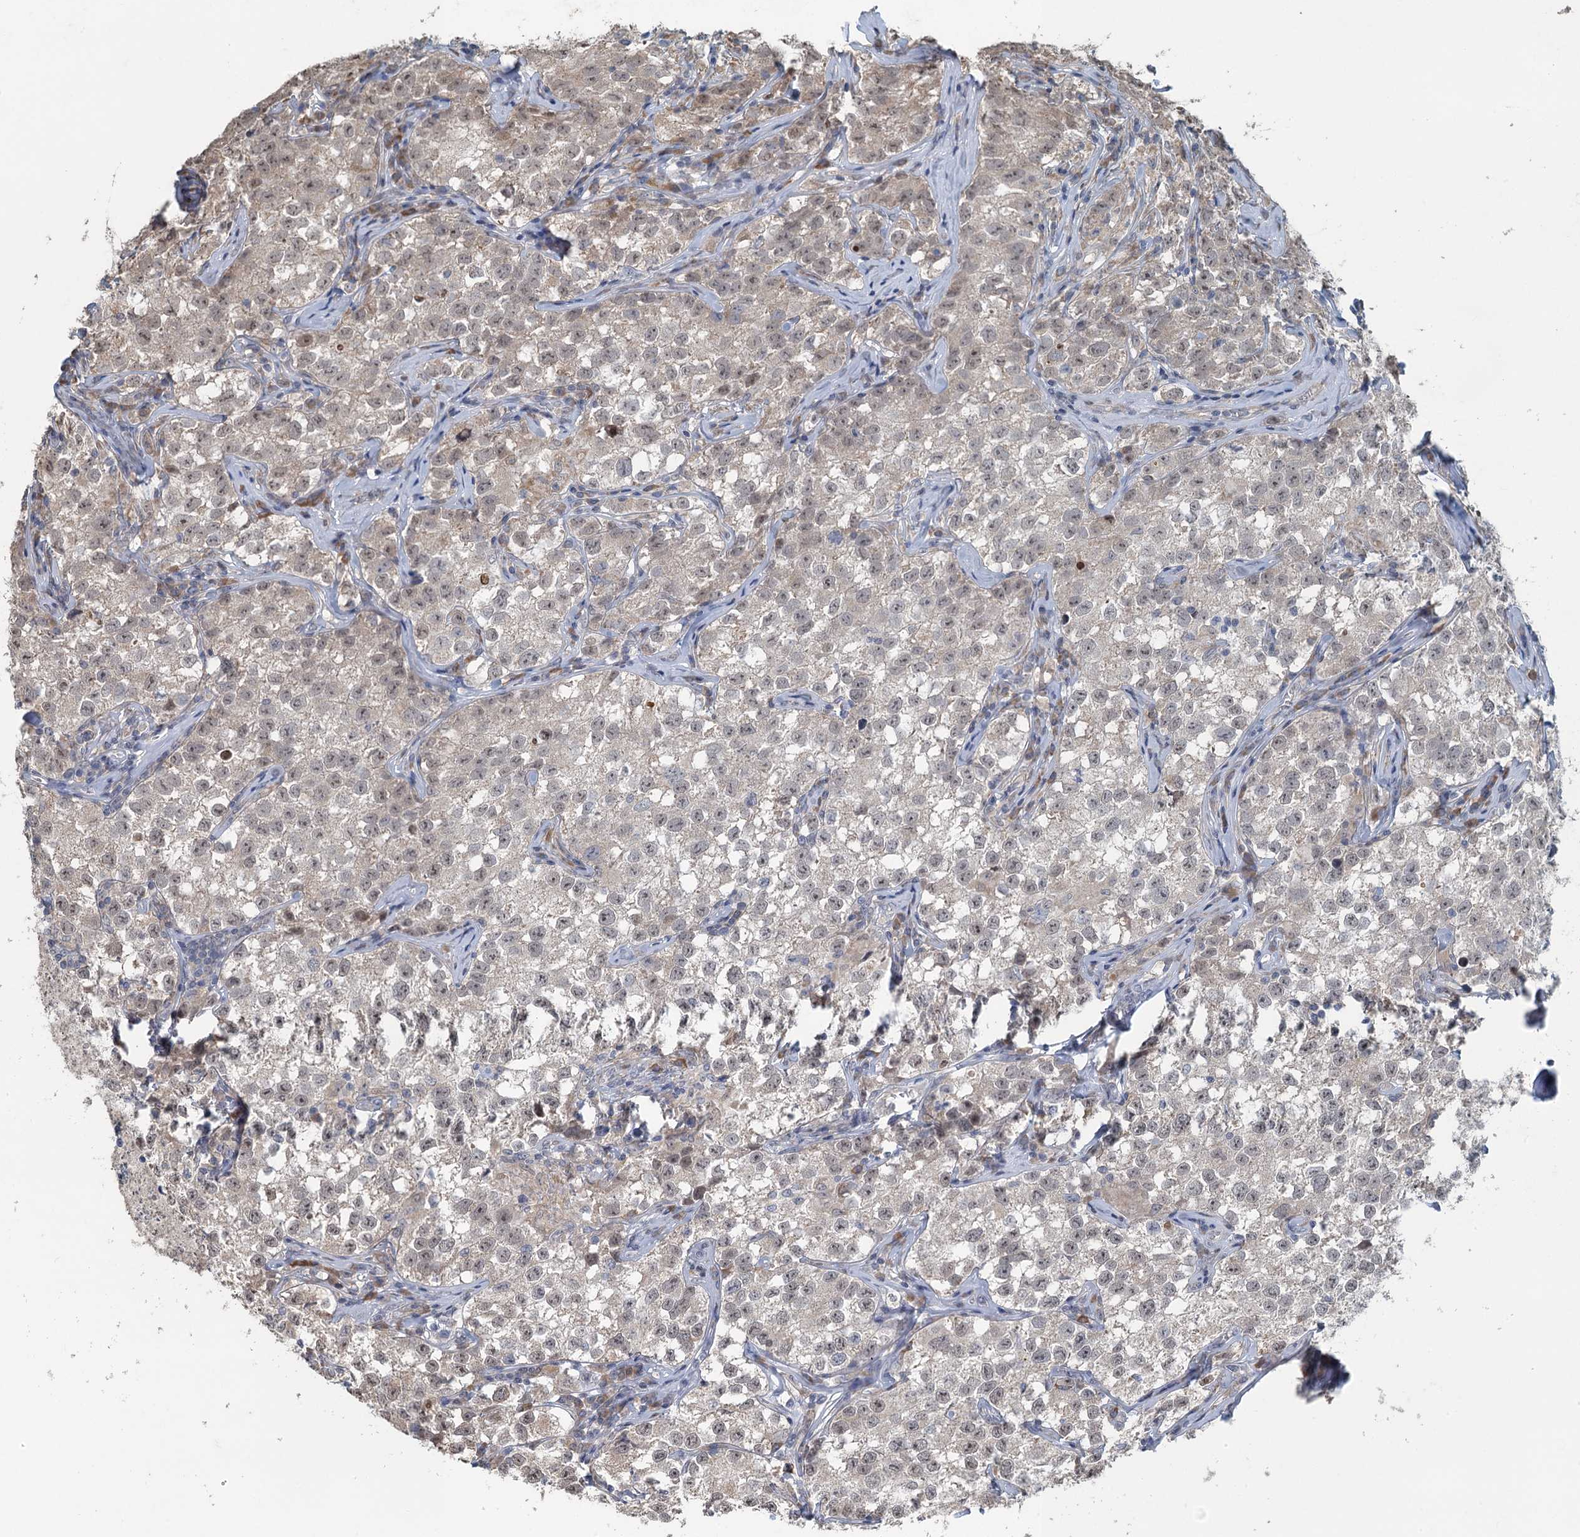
{"staining": {"intensity": "weak", "quantity": ">75%", "location": "nuclear"}, "tissue": "testis cancer", "cell_type": "Tumor cells", "image_type": "cancer", "snomed": [{"axis": "morphology", "description": "Seminoma, NOS"}, {"axis": "morphology", "description": "Carcinoma, Embryonal, NOS"}, {"axis": "topography", "description": "Testis"}], "caption": "Immunohistochemistry (IHC) (DAB (3,3'-diaminobenzidine)) staining of human testis cancer (seminoma) displays weak nuclear protein positivity in about >75% of tumor cells. Nuclei are stained in blue.", "gene": "TEX35", "patient": {"sex": "male", "age": 43}}